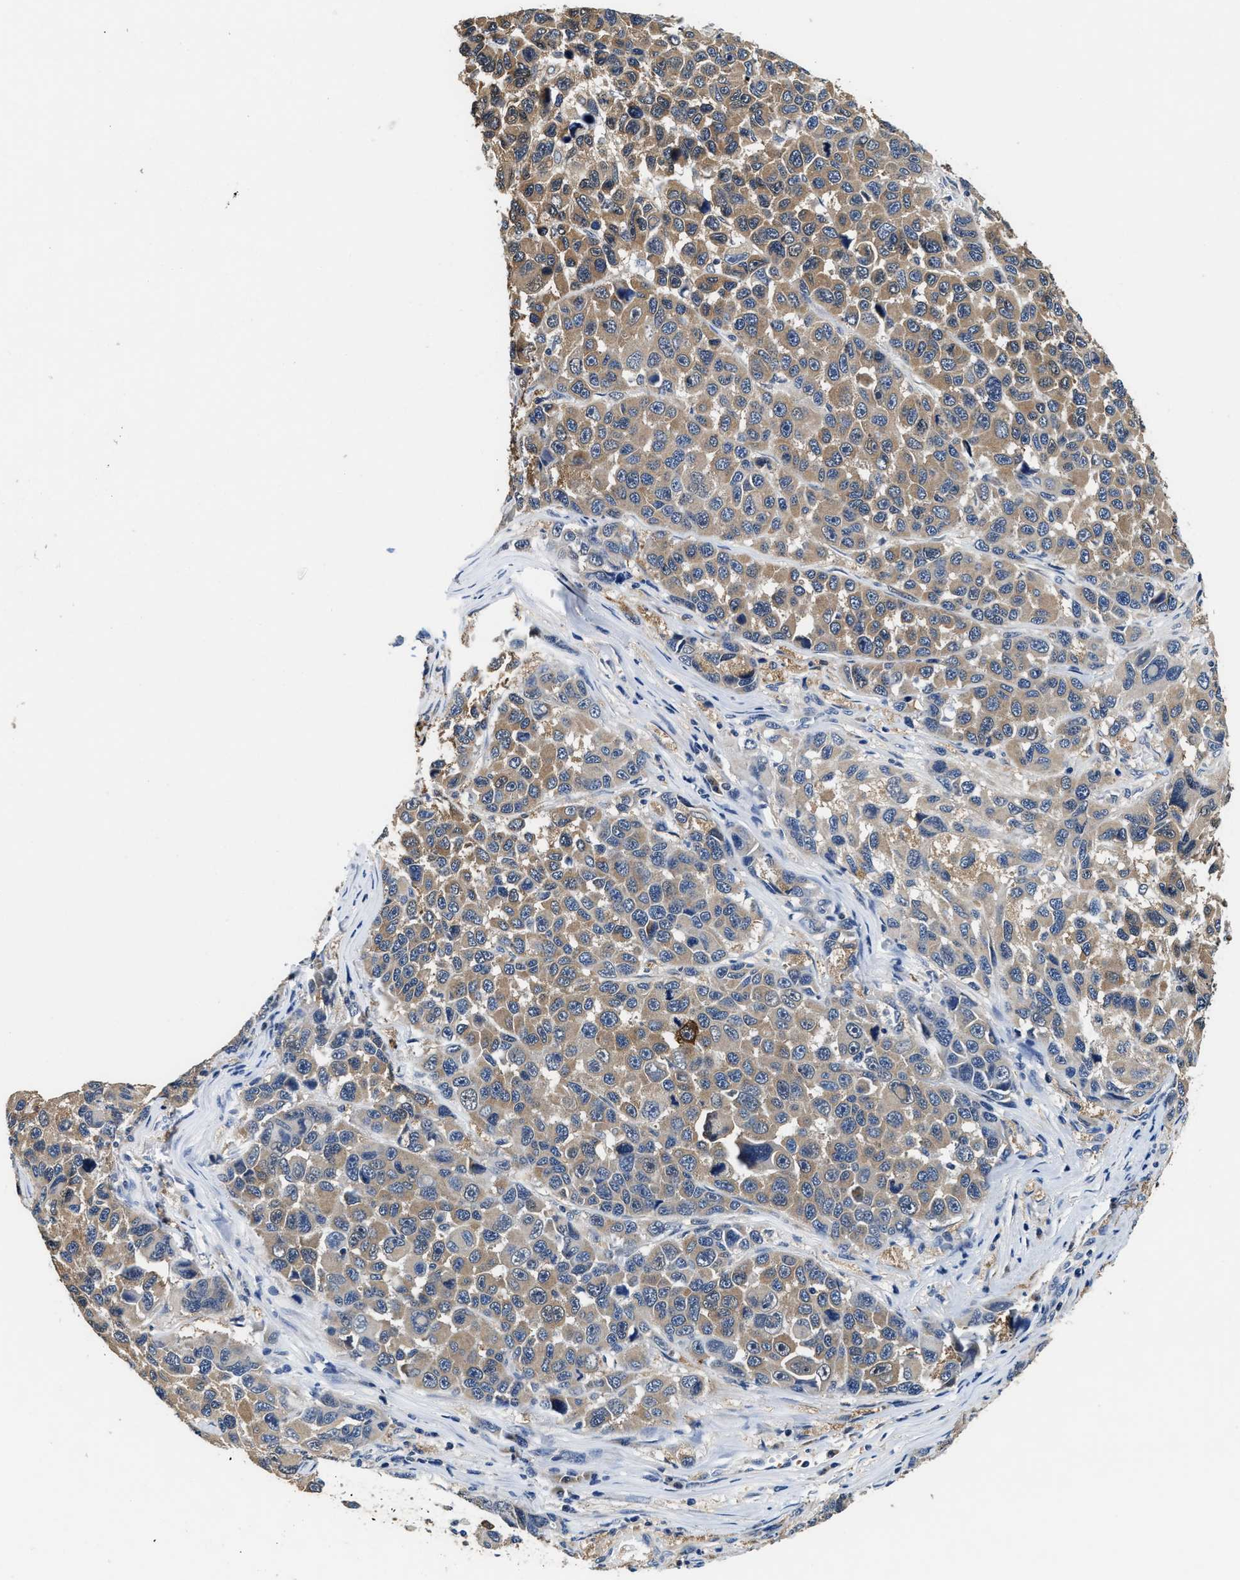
{"staining": {"intensity": "weak", "quantity": ">75%", "location": "cytoplasmic/membranous"}, "tissue": "melanoma", "cell_type": "Tumor cells", "image_type": "cancer", "snomed": [{"axis": "morphology", "description": "Malignant melanoma, NOS"}, {"axis": "topography", "description": "Skin"}], "caption": "Immunohistochemistry image of human melanoma stained for a protein (brown), which displays low levels of weak cytoplasmic/membranous positivity in approximately >75% of tumor cells.", "gene": "PHPT1", "patient": {"sex": "male", "age": 53}}